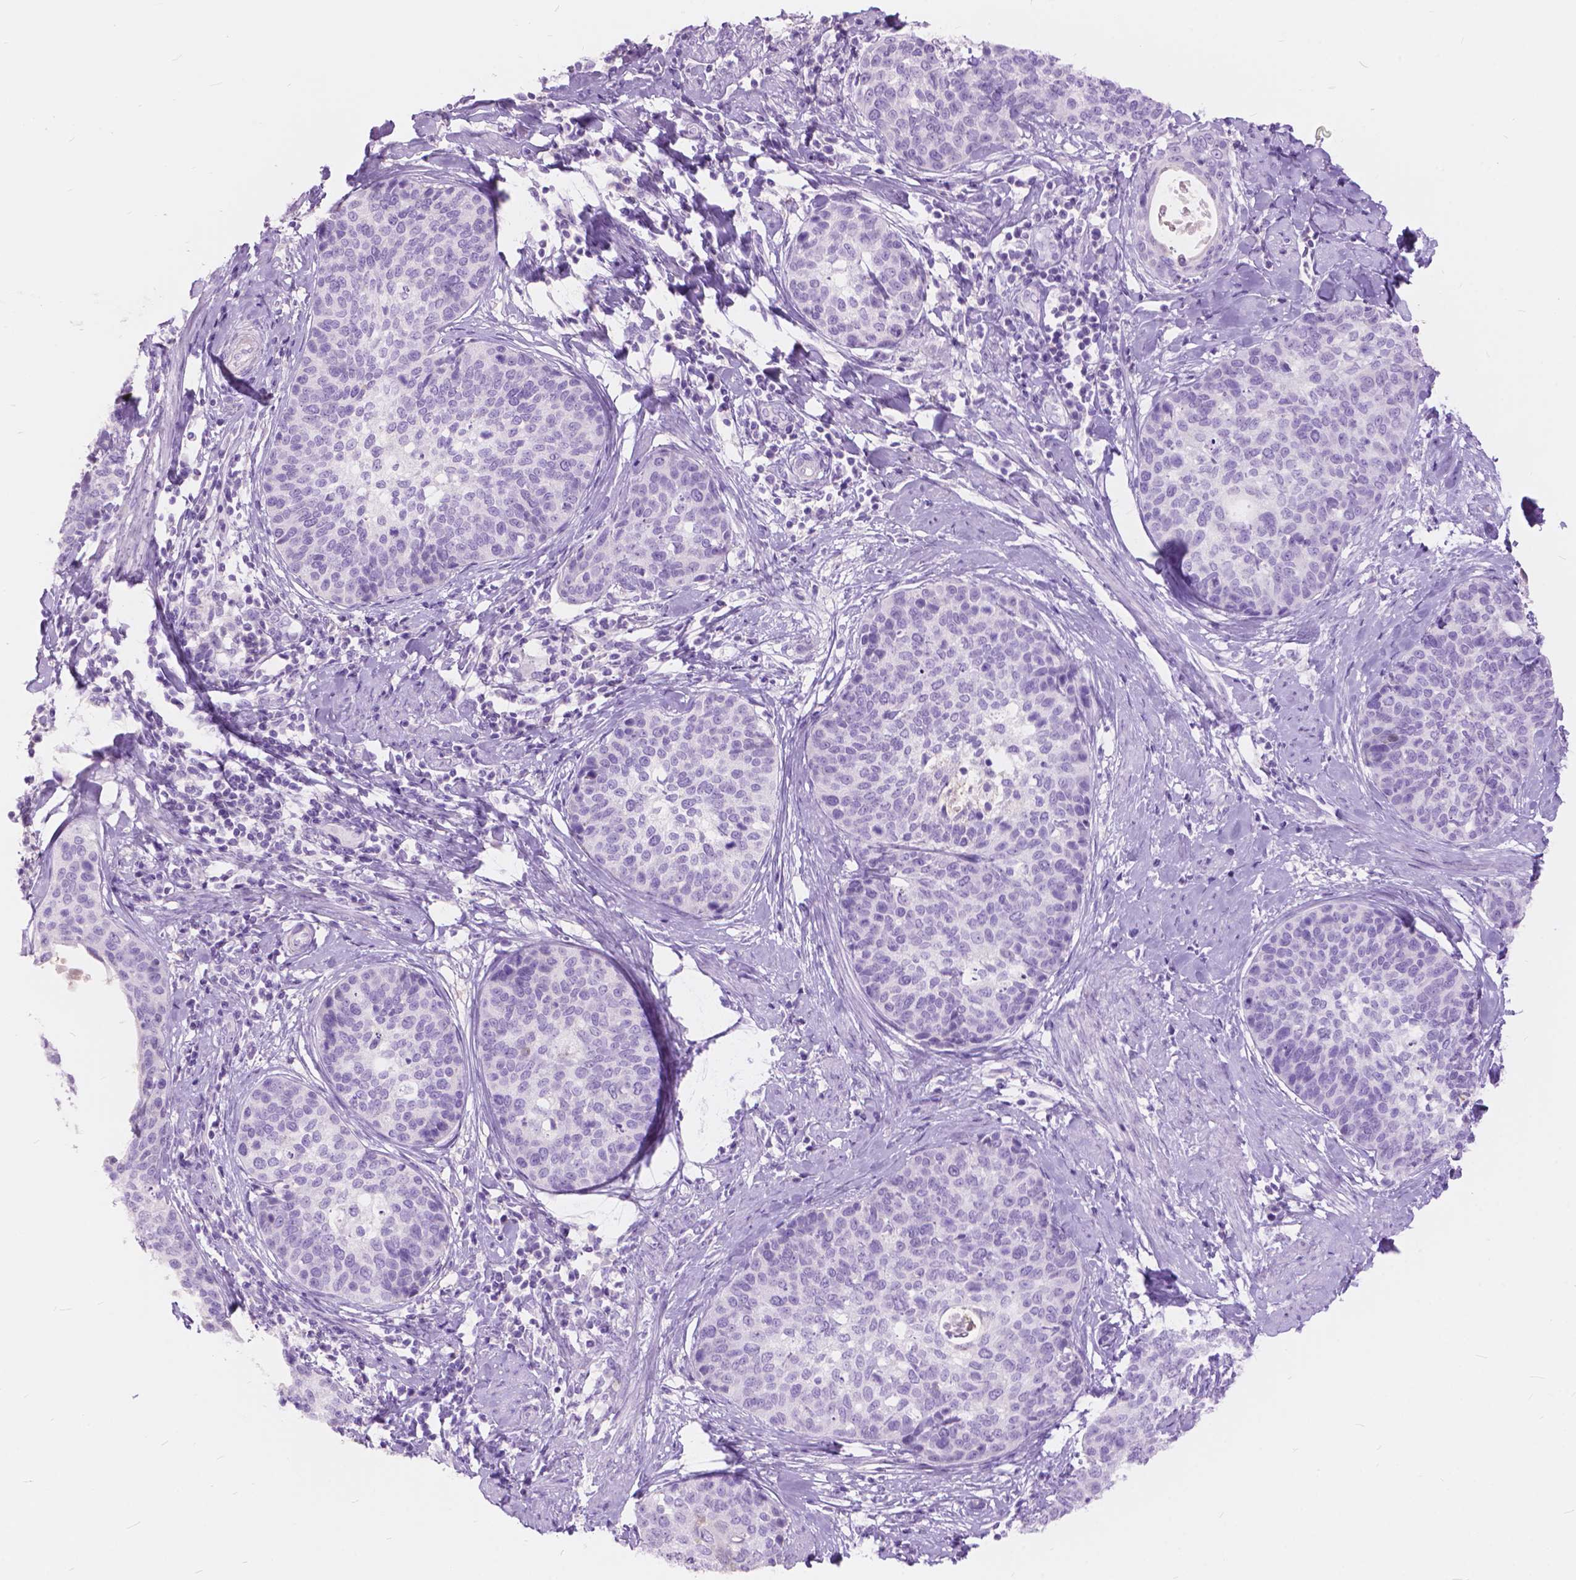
{"staining": {"intensity": "negative", "quantity": "none", "location": "none"}, "tissue": "cervical cancer", "cell_type": "Tumor cells", "image_type": "cancer", "snomed": [{"axis": "morphology", "description": "Squamous cell carcinoma, NOS"}, {"axis": "topography", "description": "Cervix"}], "caption": "IHC of cervical cancer (squamous cell carcinoma) exhibits no positivity in tumor cells.", "gene": "FOXL2", "patient": {"sex": "female", "age": 69}}